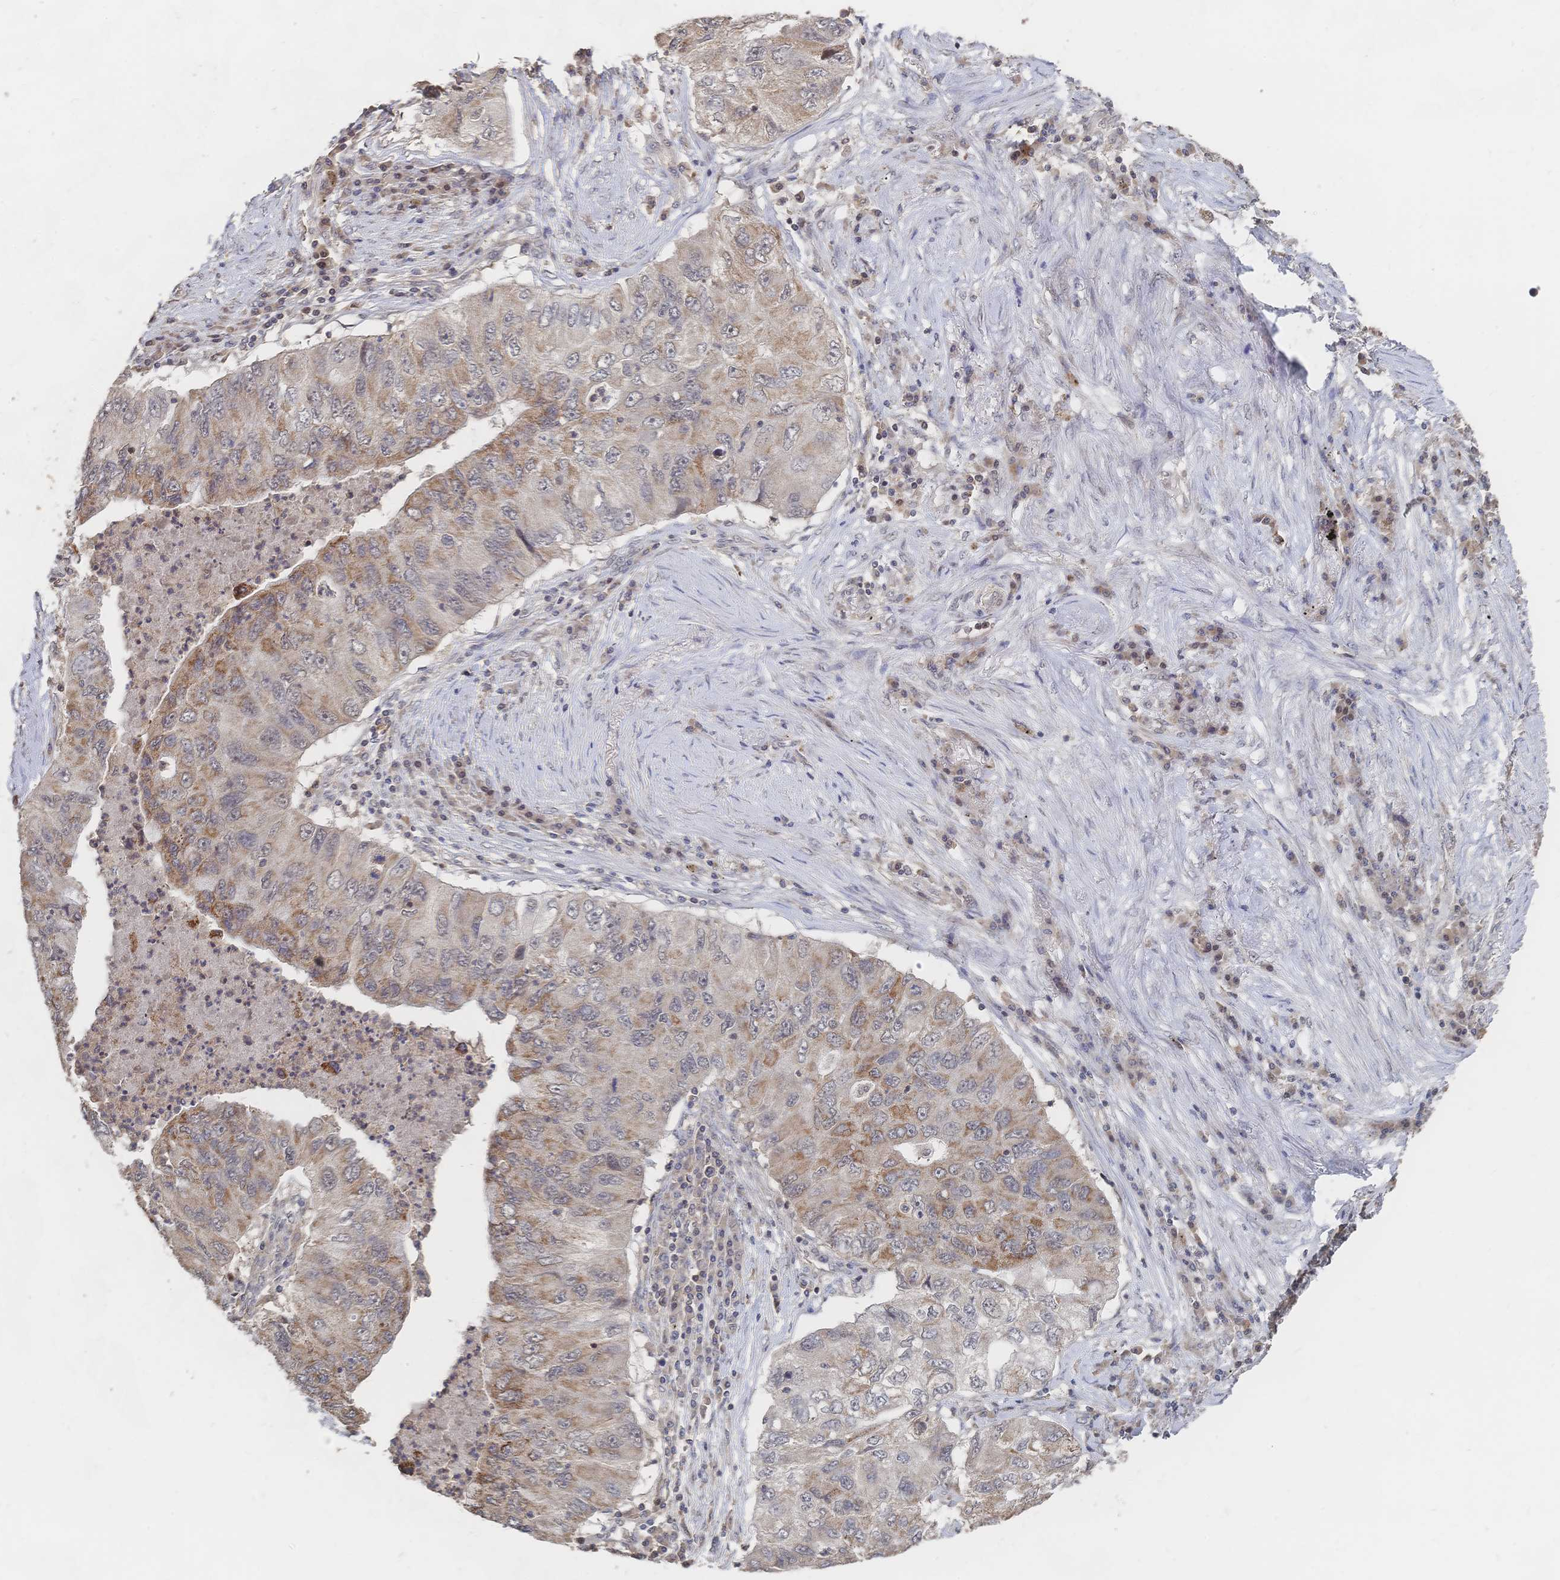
{"staining": {"intensity": "moderate", "quantity": "25%-75%", "location": "cytoplasmic/membranous"}, "tissue": "lung cancer", "cell_type": "Tumor cells", "image_type": "cancer", "snomed": [{"axis": "morphology", "description": "Adenocarcinoma, NOS"}, {"axis": "morphology", "description": "Adenocarcinoma, metastatic, NOS"}, {"axis": "topography", "description": "Lymph node"}, {"axis": "topography", "description": "Lung"}], "caption": "The micrograph demonstrates a brown stain indicating the presence of a protein in the cytoplasmic/membranous of tumor cells in lung adenocarcinoma.", "gene": "LRP5", "patient": {"sex": "female", "age": 54}}